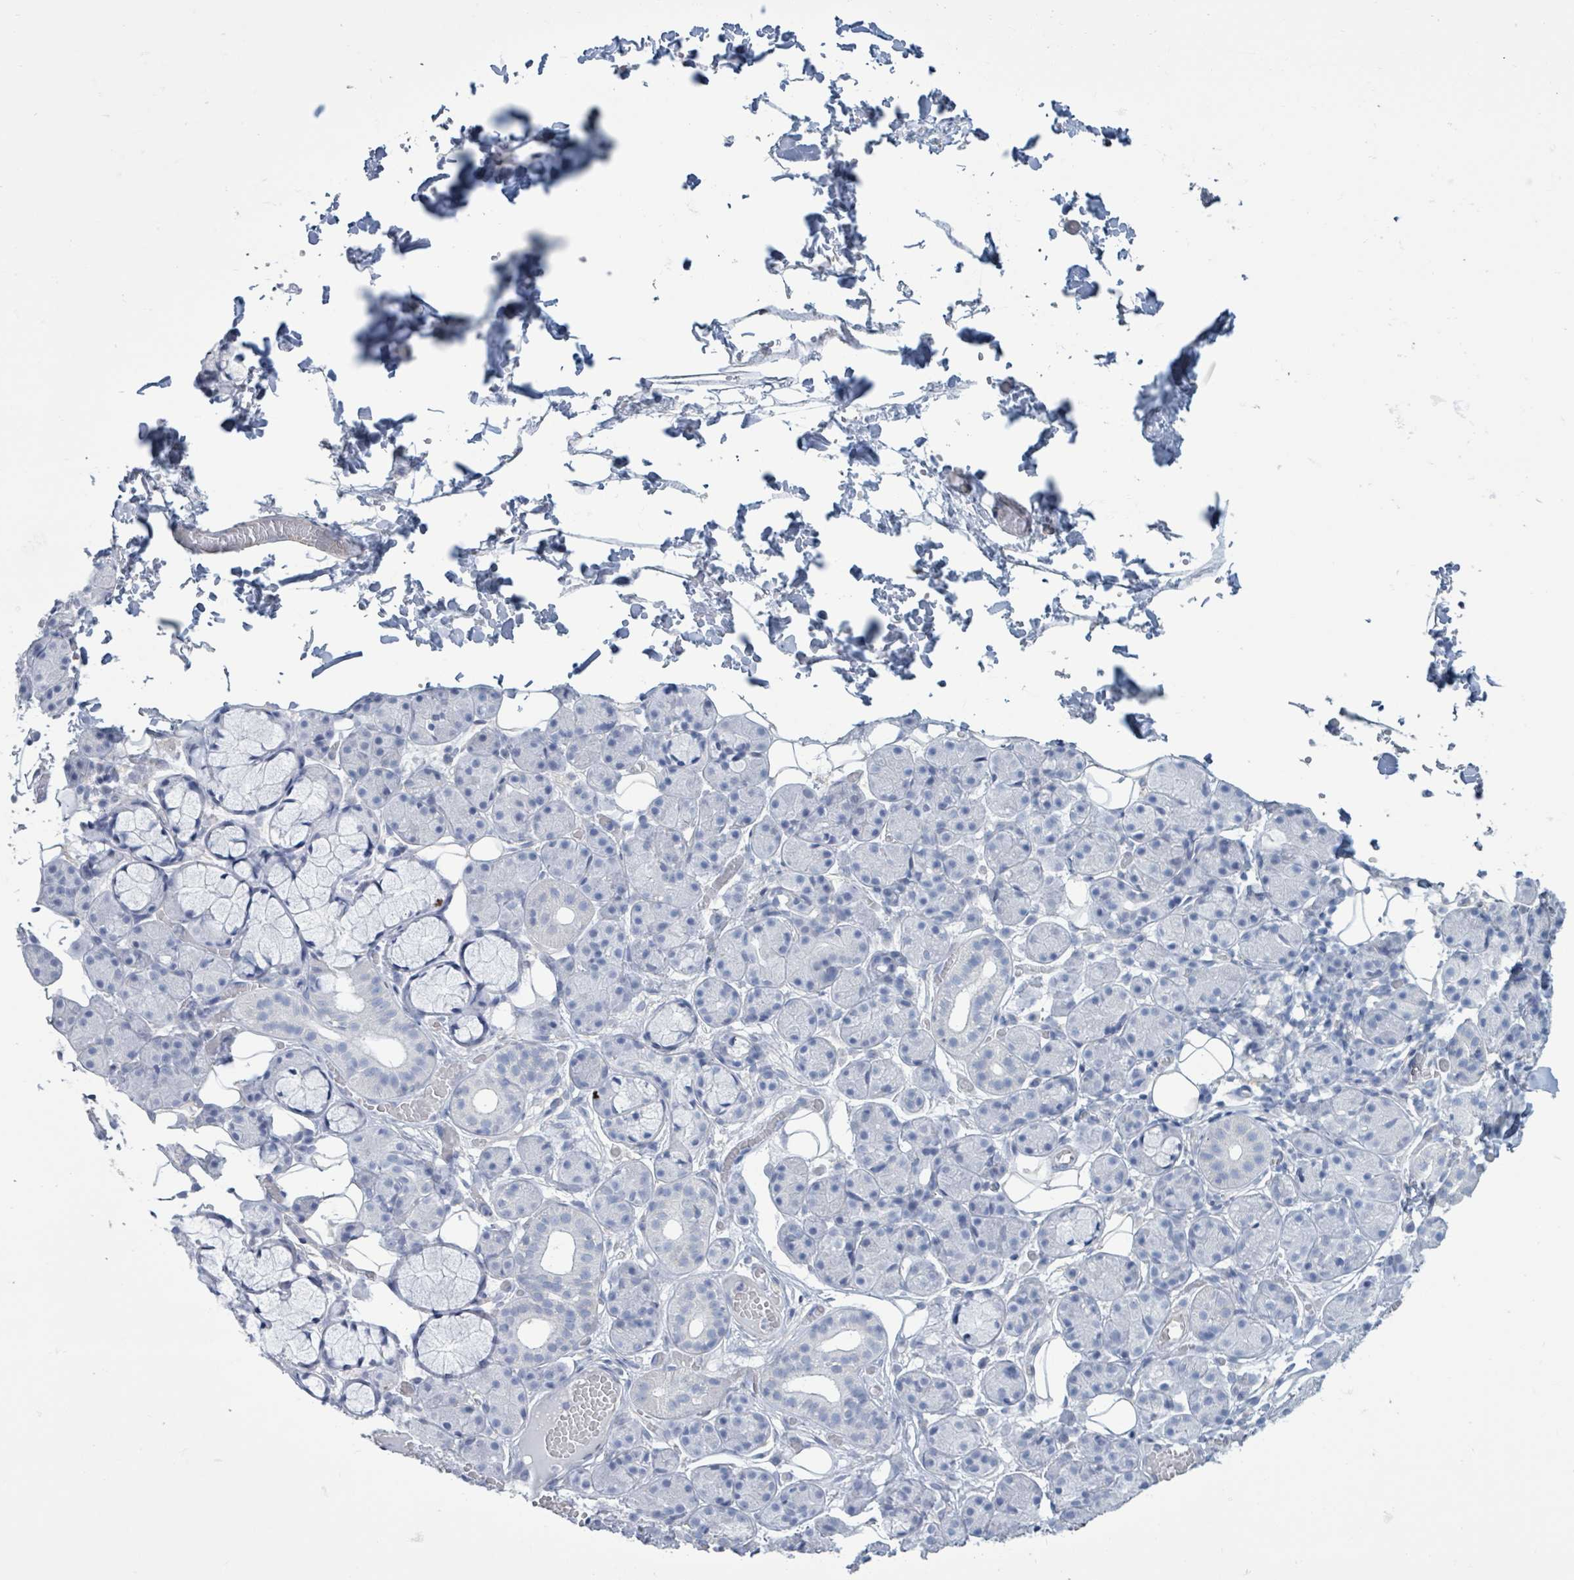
{"staining": {"intensity": "negative", "quantity": "none", "location": "none"}, "tissue": "salivary gland", "cell_type": "Glandular cells", "image_type": "normal", "snomed": [{"axis": "morphology", "description": "Normal tissue, NOS"}, {"axis": "topography", "description": "Salivary gland"}], "caption": "Immunohistochemical staining of unremarkable human salivary gland demonstrates no significant staining in glandular cells.", "gene": "CT45A10", "patient": {"sex": "male", "age": 63}}